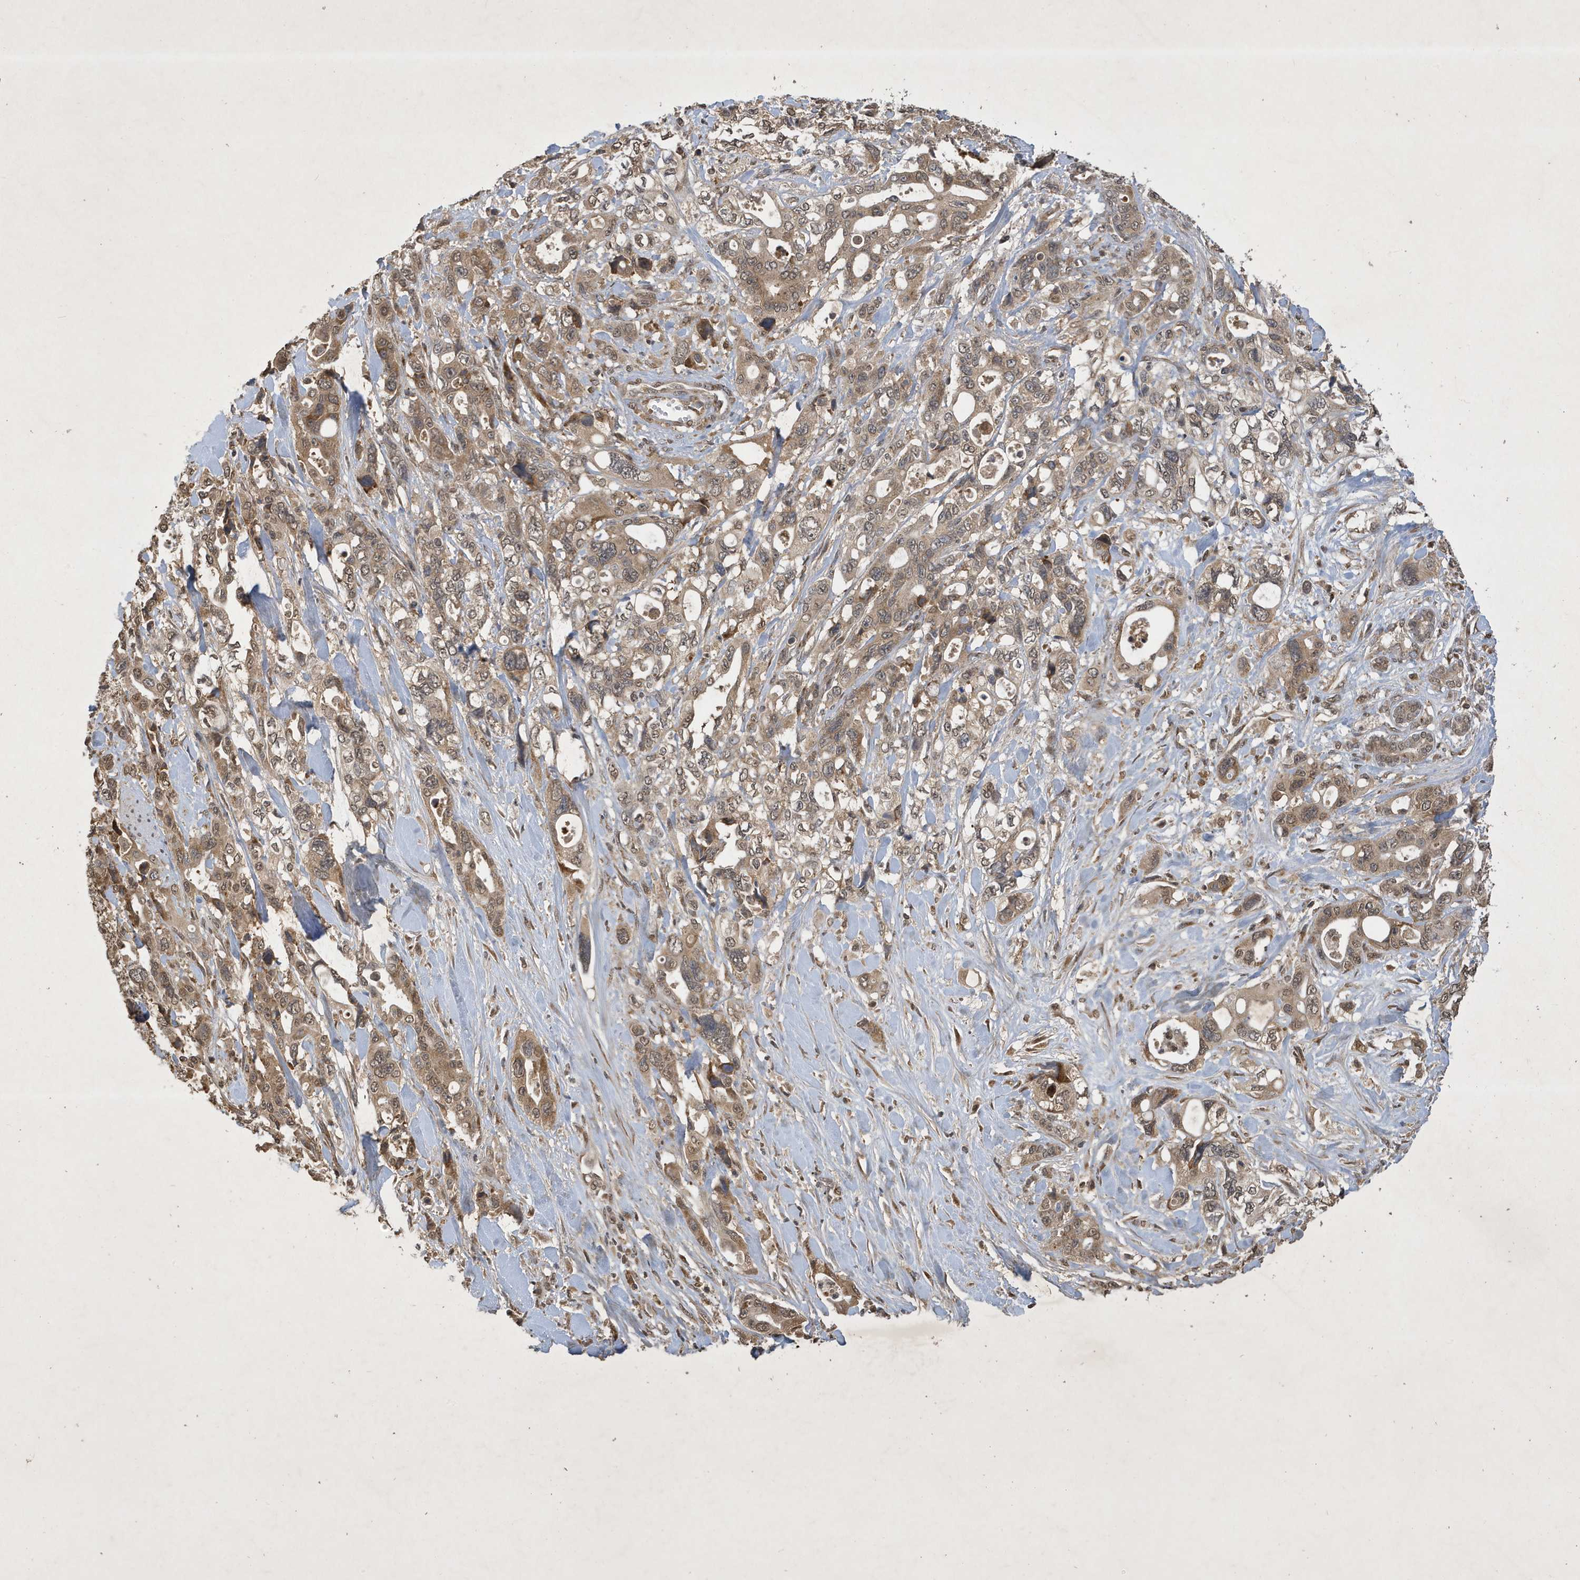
{"staining": {"intensity": "moderate", "quantity": ">75%", "location": "cytoplasmic/membranous,nuclear"}, "tissue": "pancreatic cancer", "cell_type": "Tumor cells", "image_type": "cancer", "snomed": [{"axis": "morphology", "description": "Adenocarcinoma, NOS"}, {"axis": "topography", "description": "Pancreas"}], "caption": "Protein staining of adenocarcinoma (pancreatic) tissue exhibits moderate cytoplasmic/membranous and nuclear positivity in approximately >75% of tumor cells.", "gene": "STX10", "patient": {"sex": "male", "age": 46}}